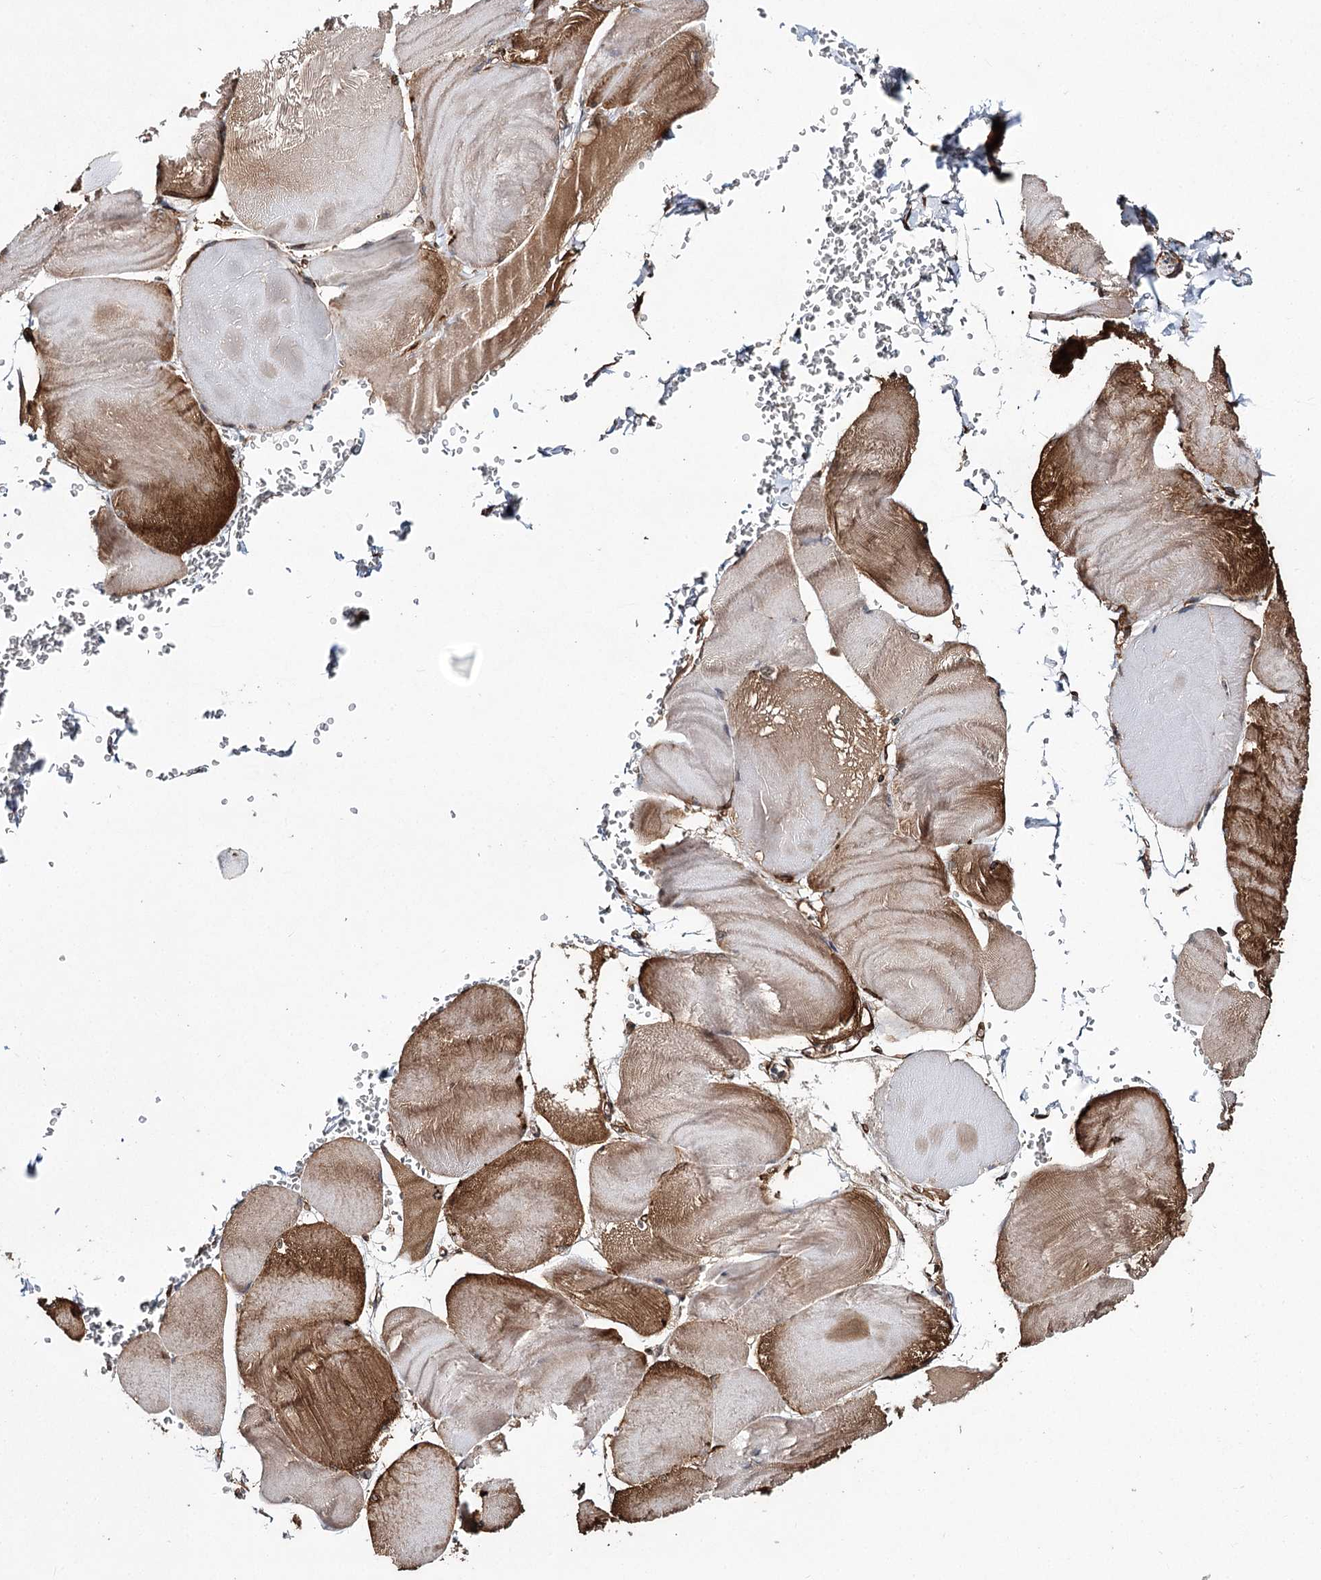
{"staining": {"intensity": "moderate", "quantity": ">75%", "location": "cytoplasmic/membranous"}, "tissue": "skeletal muscle", "cell_type": "Myocytes", "image_type": "normal", "snomed": [{"axis": "morphology", "description": "Normal tissue, NOS"}, {"axis": "morphology", "description": "Basal cell carcinoma"}, {"axis": "topography", "description": "Skeletal muscle"}], "caption": "Protein analysis of unremarkable skeletal muscle displays moderate cytoplasmic/membranous positivity in approximately >75% of myocytes.", "gene": "MYO1C", "patient": {"sex": "female", "age": 64}}